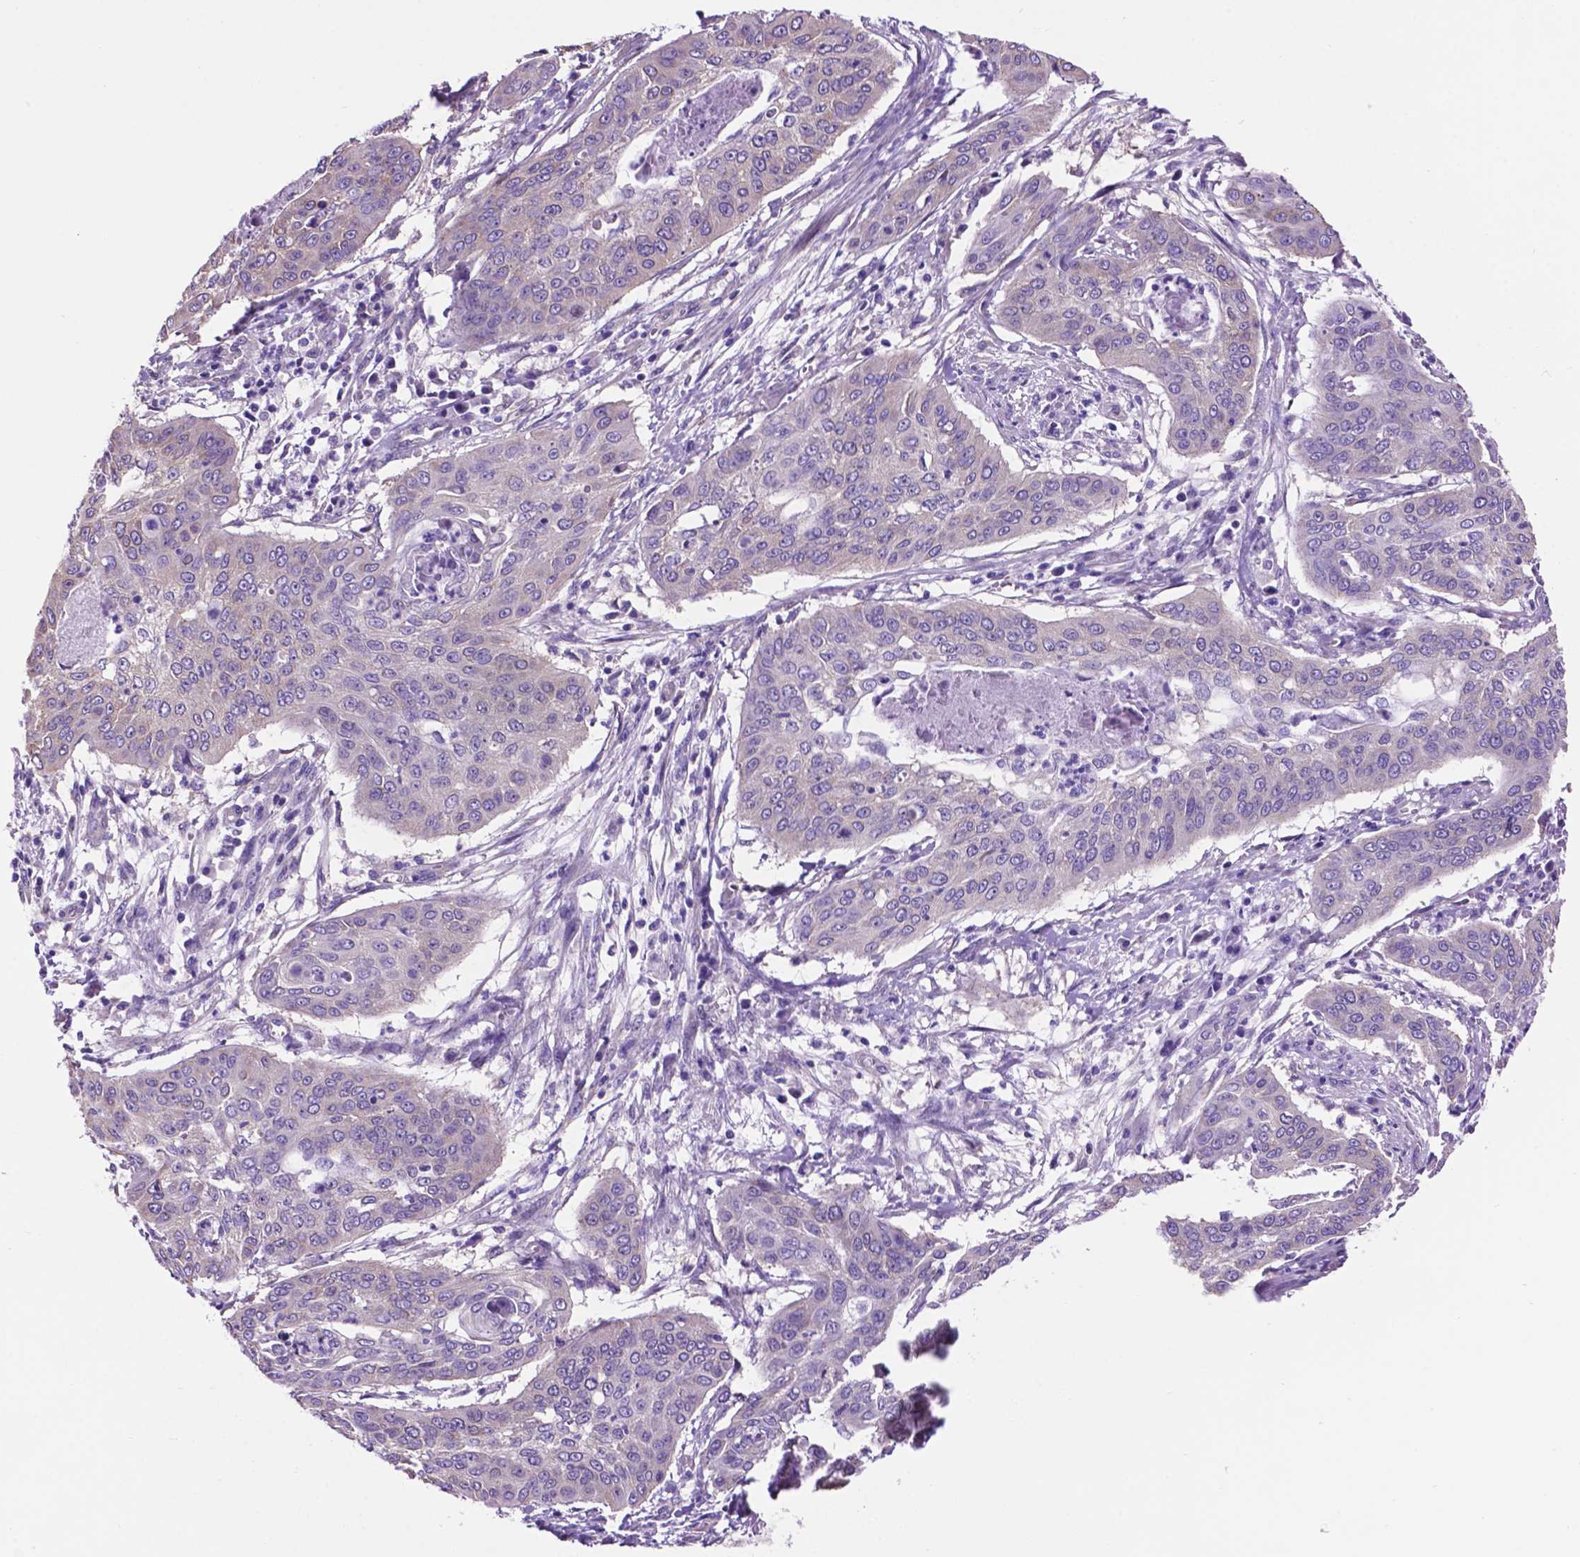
{"staining": {"intensity": "negative", "quantity": "none", "location": "none"}, "tissue": "cervical cancer", "cell_type": "Tumor cells", "image_type": "cancer", "snomed": [{"axis": "morphology", "description": "Squamous cell carcinoma, NOS"}, {"axis": "topography", "description": "Cervix"}], "caption": "This is an IHC image of human cervical squamous cell carcinoma. There is no expression in tumor cells.", "gene": "SPDYA", "patient": {"sex": "female", "age": 39}}